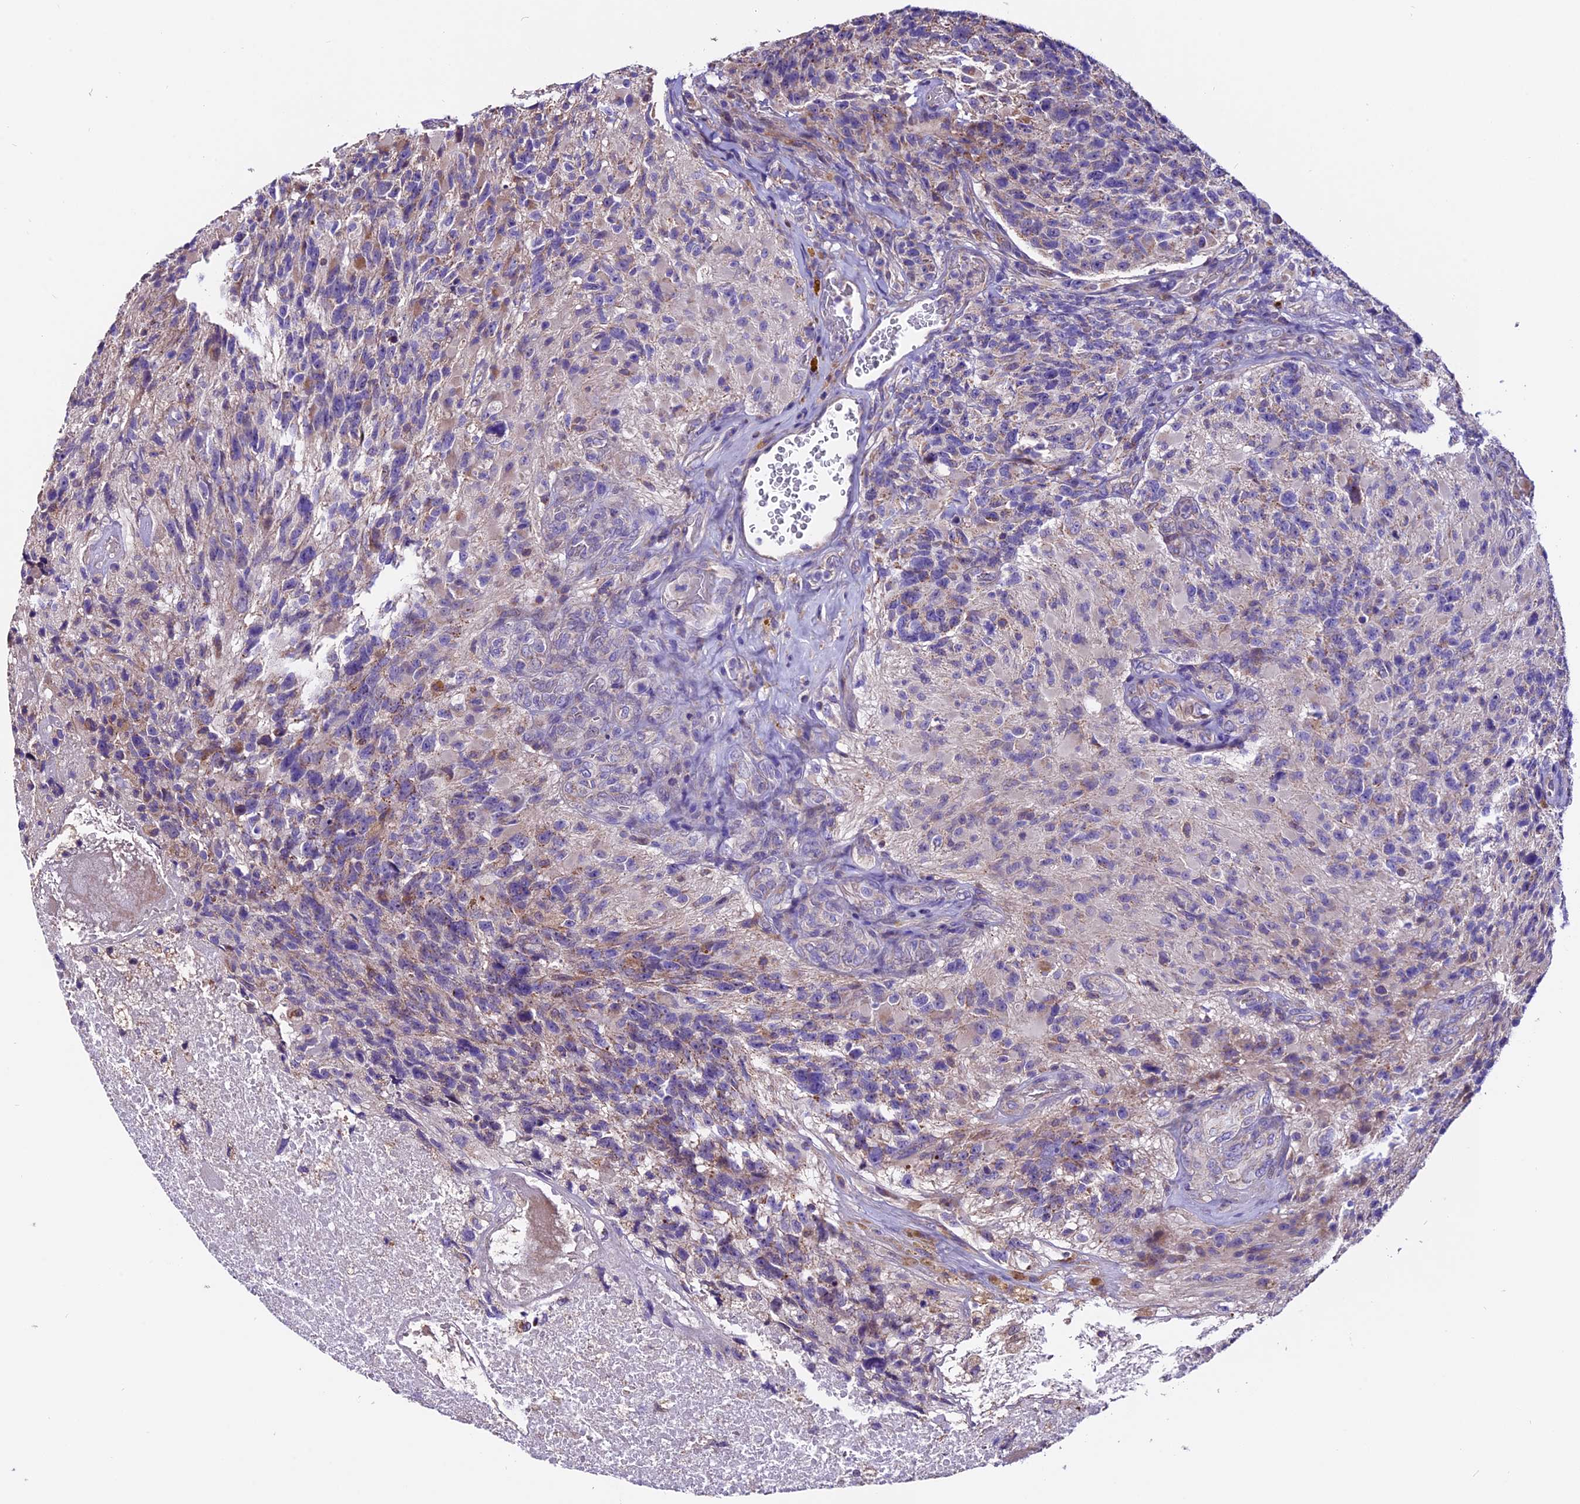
{"staining": {"intensity": "weak", "quantity": "<25%", "location": "cytoplasmic/membranous"}, "tissue": "glioma", "cell_type": "Tumor cells", "image_type": "cancer", "snomed": [{"axis": "morphology", "description": "Glioma, malignant, High grade"}, {"axis": "topography", "description": "Brain"}], "caption": "DAB immunohistochemical staining of malignant glioma (high-grade) shows no significant expression in tumor cells.", "gene": "DDX28", "patient": {"sex": "male", "age": 76}}